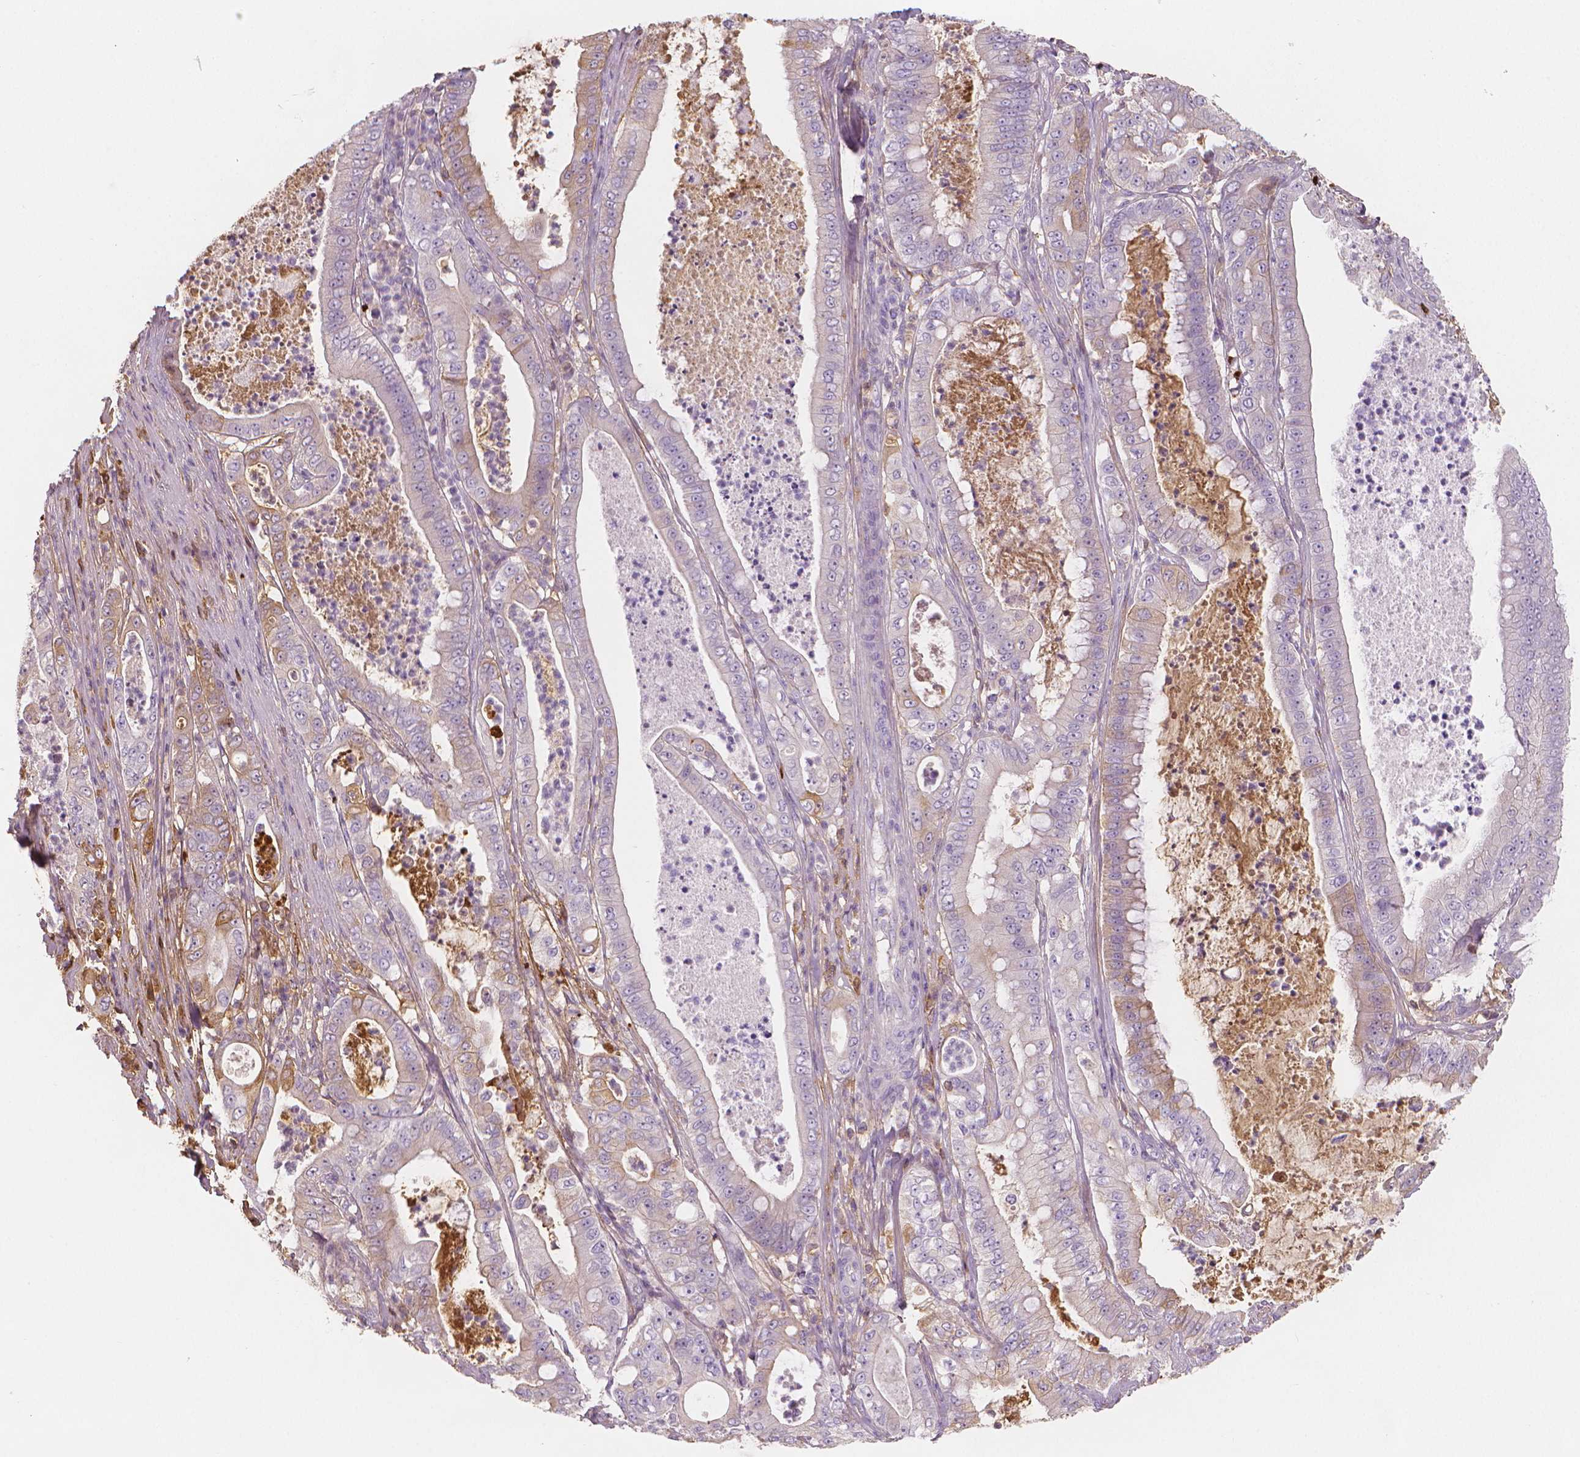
{"staining": {"intensity": "weak", "quantity": "<25%", "location": "cytoplasmic/membranous"}, "tissue": "pancreatic cancer", "cell_type": "Tumor cells", "image_type": "cancer", "snomed": [{"axis": "morphology", "description": "Adenocarcinoma, NOS"}, {"axis": "topography", "description": "Pancreas"}], "caption": "DAB (3,3'-diaminobenzidine) immunohistochemical staining of human adenocarcinoma (pancreatic) shows no significant expression in tumor cells.", "gene": "APOA4", "patient": {"sex": "male", "age": 71}}